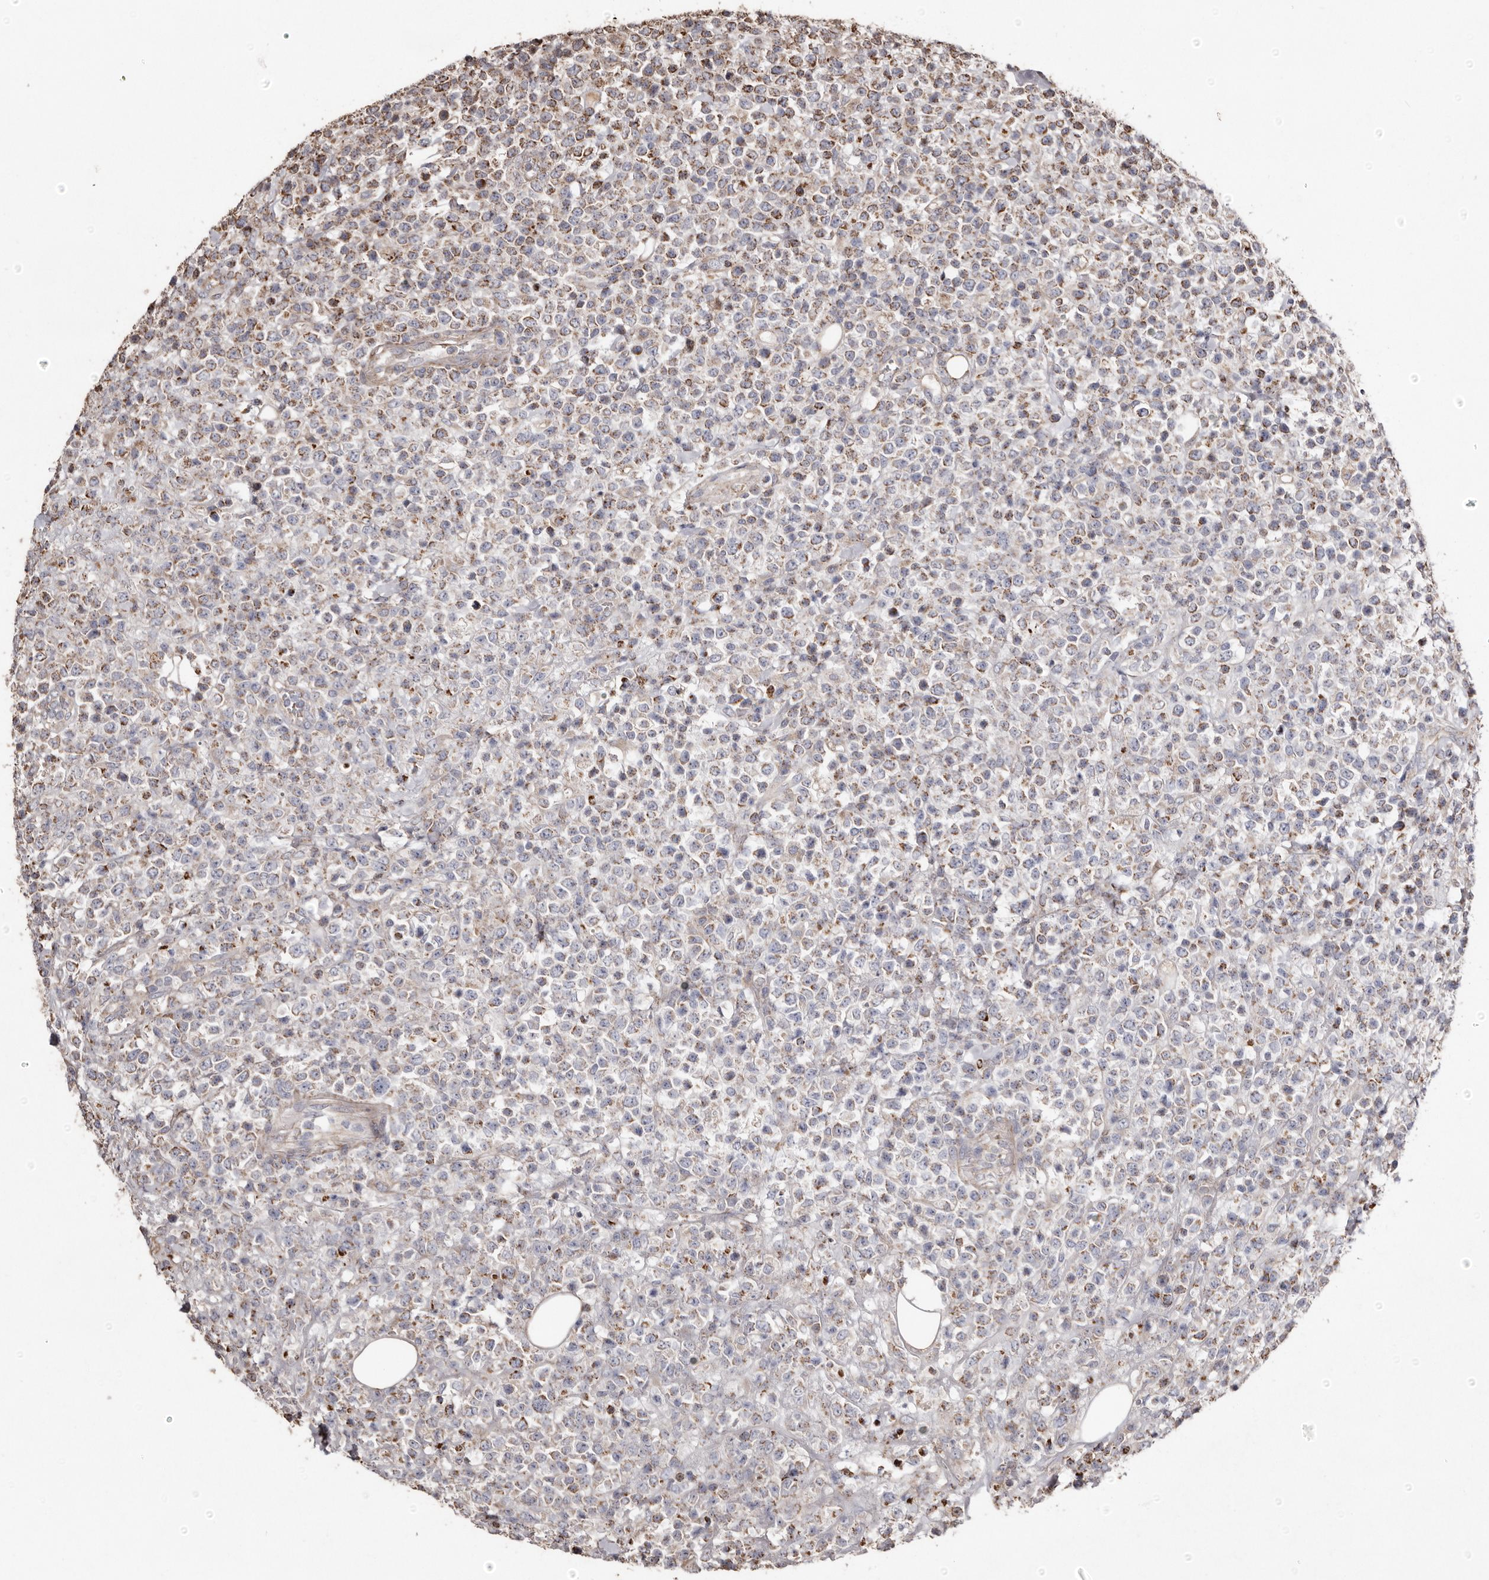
{"staining": {"intensity": "moderate", "quantity": ">75%", "location": "cytoplasmic/membranous"}, "tissue": "lymphoma", "cell_type": "Tumor cells", "image_type": "cancer", "snomed": [{"axis": "morphology", "description": "Malignant lymphoma, non-Hodgkin's type, High grade"}, {"axis": "topography", "description": "Colon"}], "caption": "IHC (DAB (3,3'-diaminobenzidine)) staining of lymphoma reveals moderate cytoplasmic/membranous protein expression in about >75% of tumor cells.", "gene": "MACC1", "patient": {"sex": "female", "age": 53}}